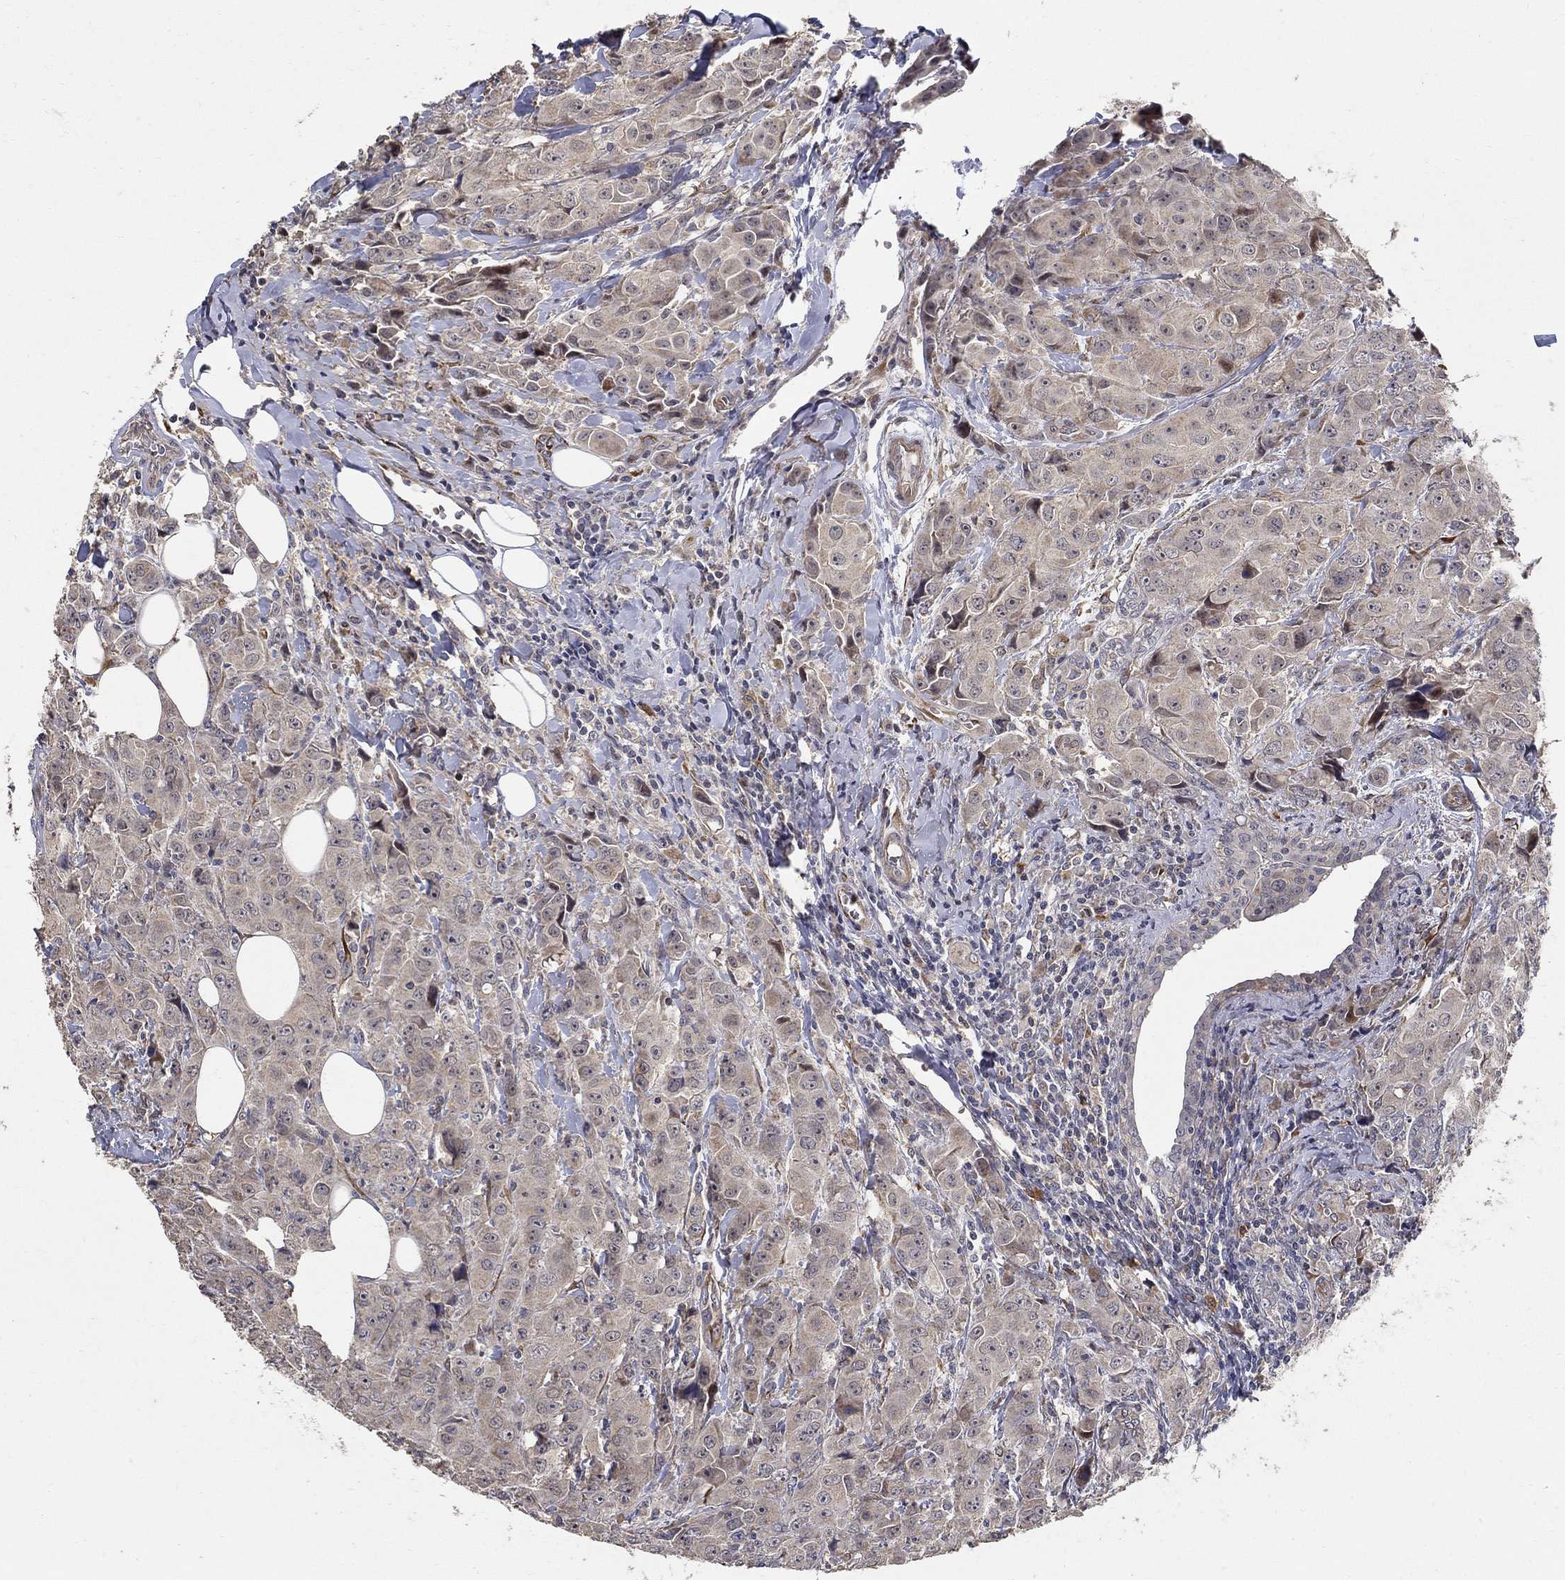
{"staining": {"intensity": "weak", "quantity": "25%-75%", "location": "cytoplasmic/membranous"}, "tissue": "breast cancer", "cell_type": "Tumor cells", "image_type": "cancer", "snomed": [{"axis": "morphology", "description": "Duct carcinoma"}, {"axis": "topography", "description": "Breast"}], "caption": "High-power microscopy captured an immunohistochemistry photomicrograph of intraductal carcinoma (breast), revealing weak cytoplasmic/membranous positivity in approximately 25%-75% of tumor cells.", "gene": "ZNF594", "patient": {"sex": "female", "age": 43}}